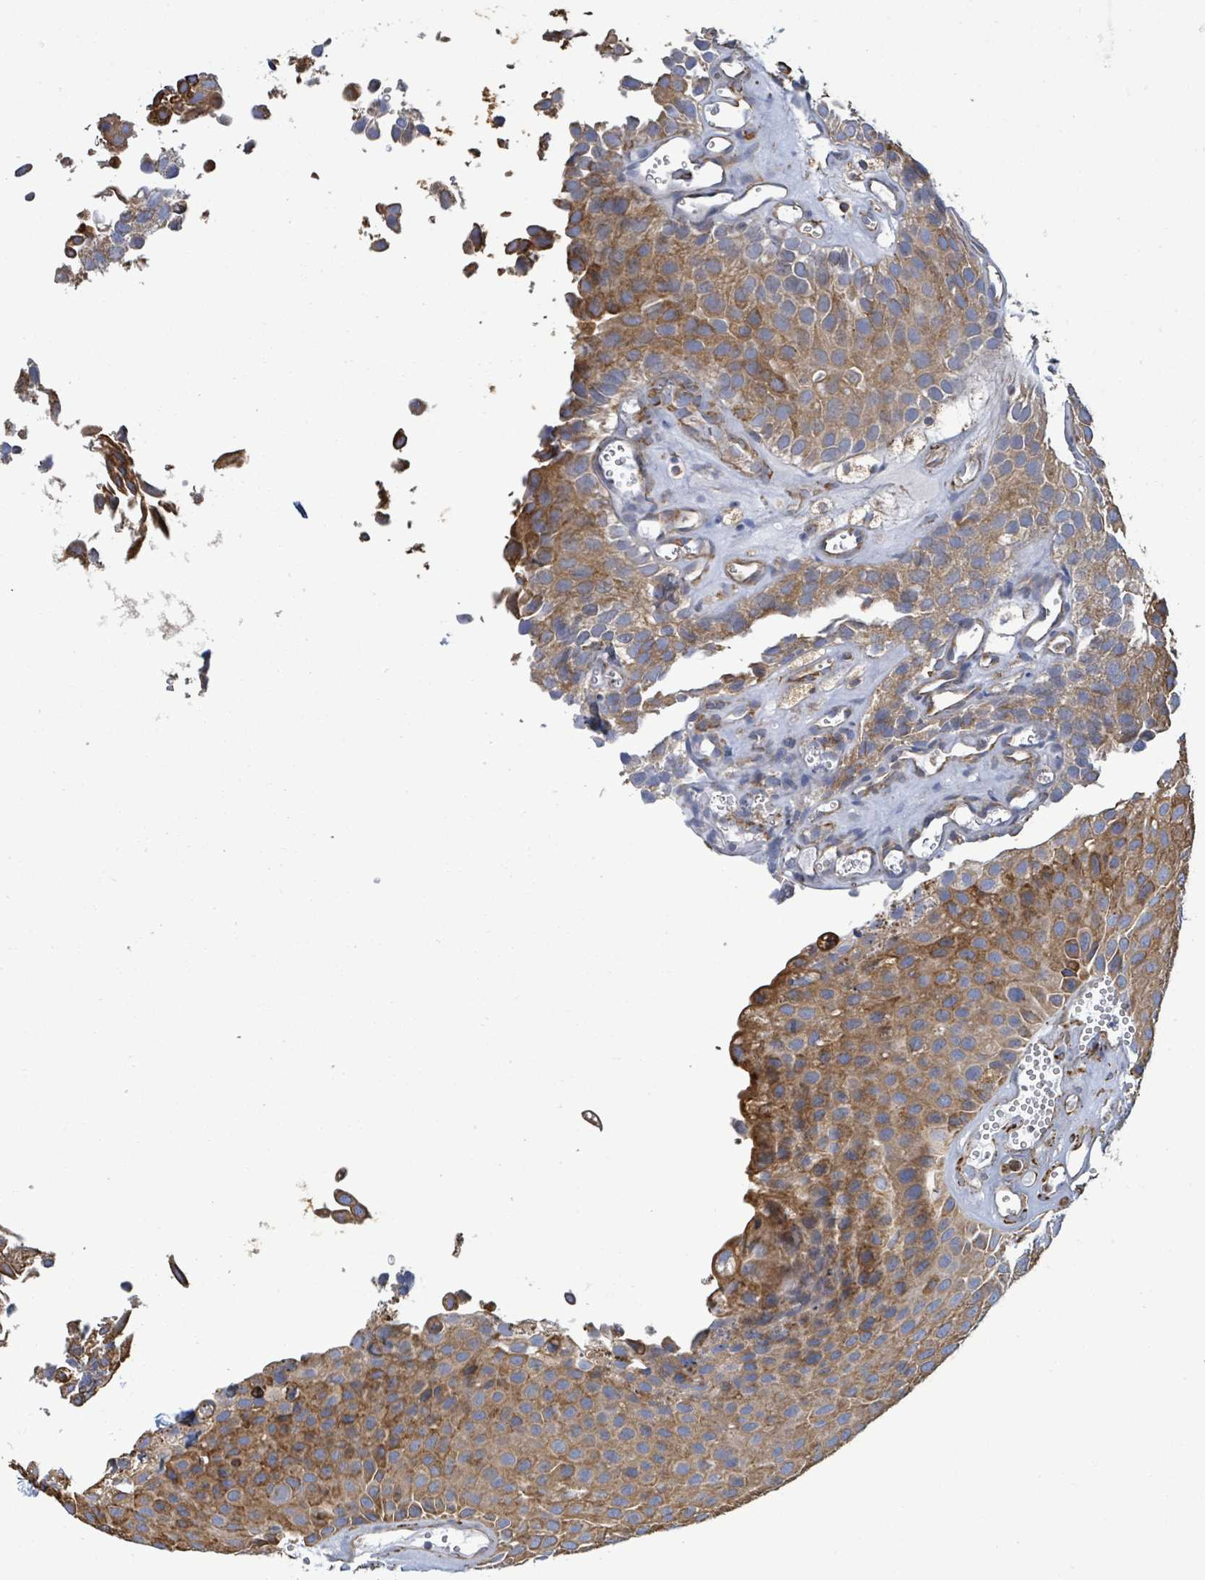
{"staining": {"intensity": "moderate", "quantity": ">75%", "location": "cytoplasmic/membranous"}, "tissue": "urothelial cancer", "cell_type": "Tumor cells", "image_type": "cancer", "snomed": [{"axis": "morphology", "description": "Urothelial carcinoma, Low grade"}, {"axis": "topography", "description": "Urinary bladder"}], "caption": "Moderate cytoplasmic/membranous expression is seen in approximately >75% of tumor cells in low-grade urothelial carcinoma.", "gene": "RFPL4A", "patient": {"sex": "male", "age": 88}}